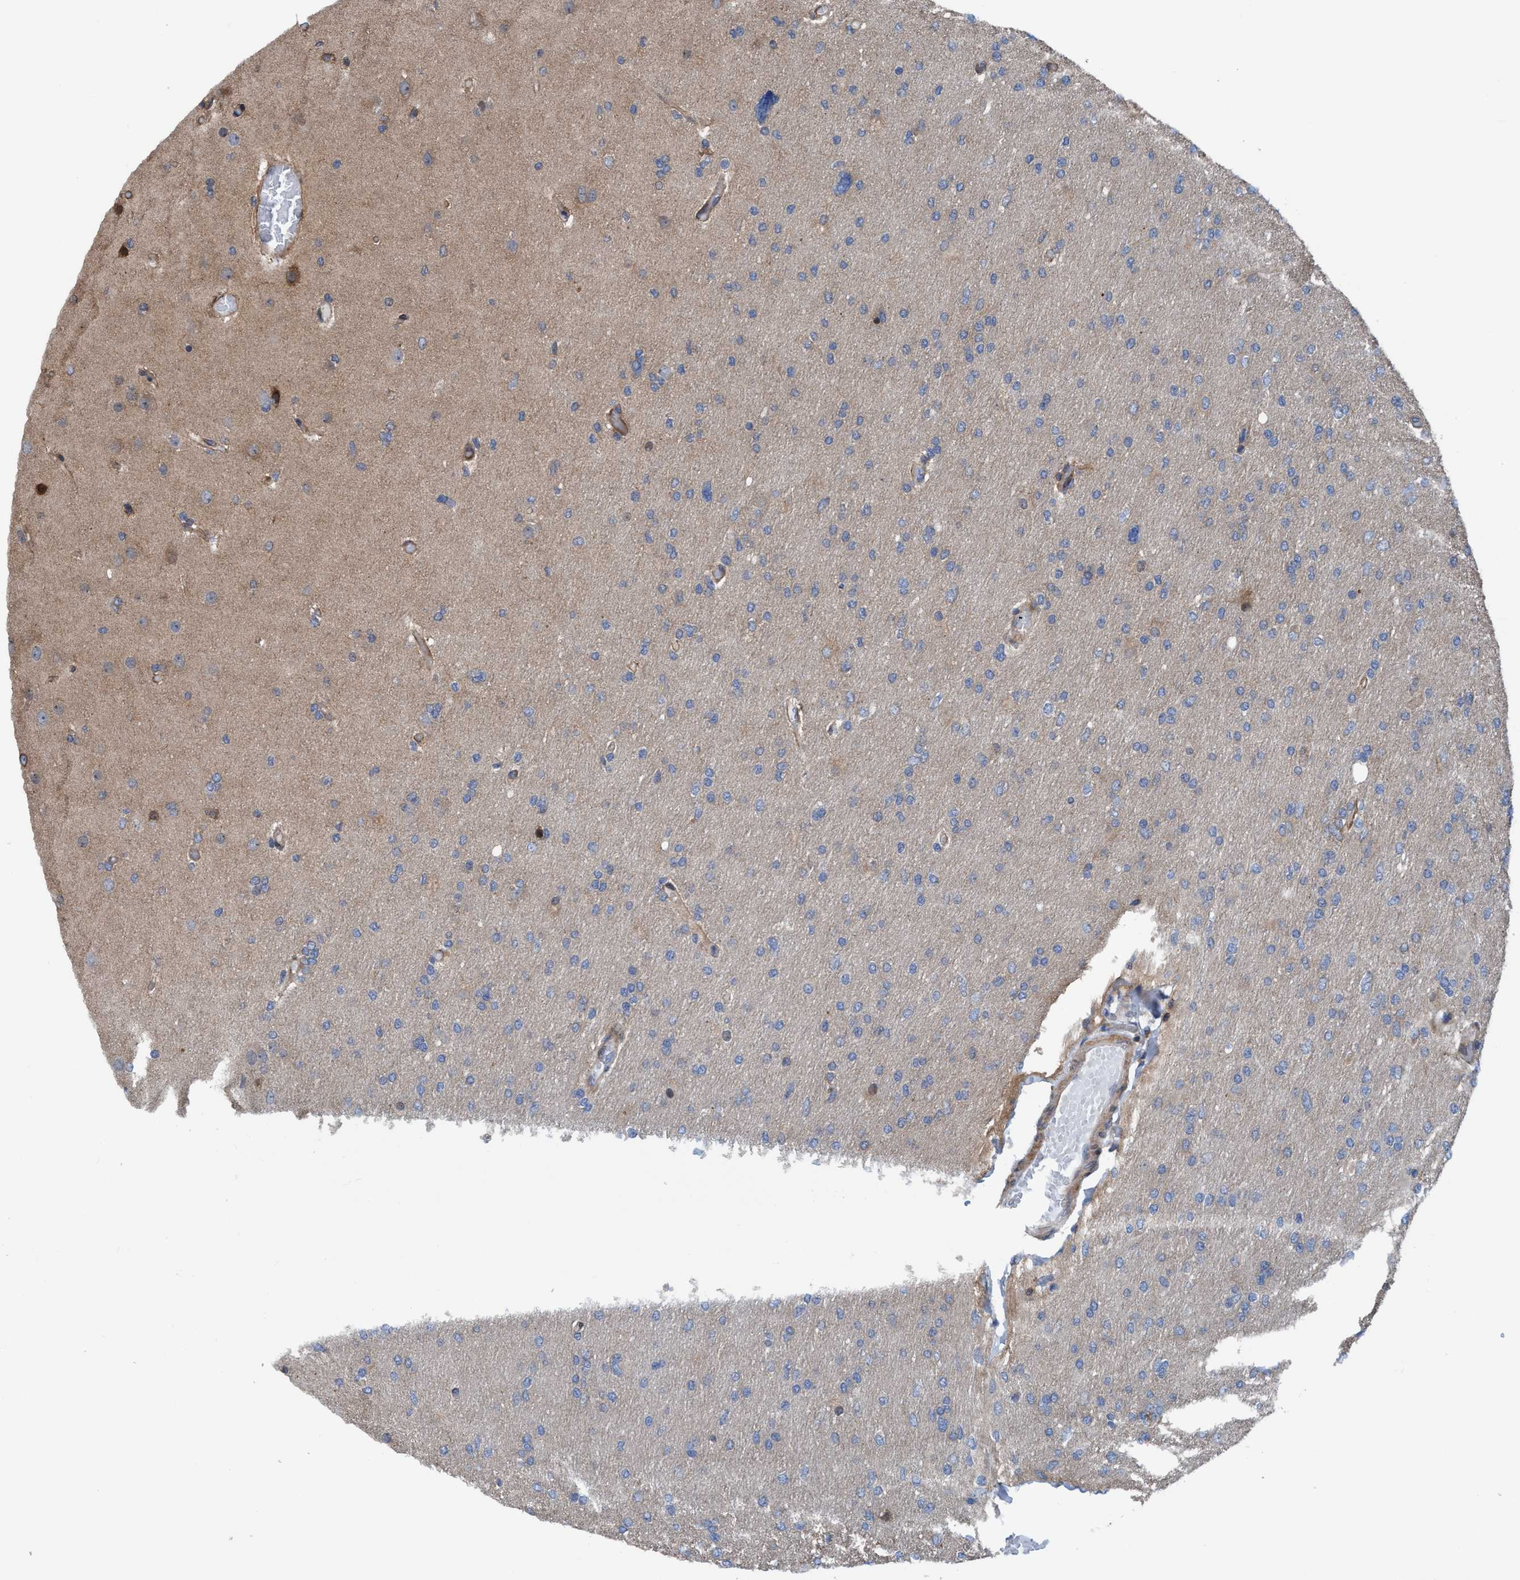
{"staining": {"intensity": "negative", "quantity": "none", "location": "none"}, "tissue": "glioma", "cell_type": "Tumor cells", "image_type": "cancer", "snomed": [{"axis": "morphology", "description": "Glioma, malignant, High grade"}, {"axis": "topography", "description": "Cerebral cortex"}], "caption": "The IHC histopathology image has no significant staining in tumor cells of glioma tissue.", "gene": "NMT1", "patient": {"sex": "female", "age": 36}}